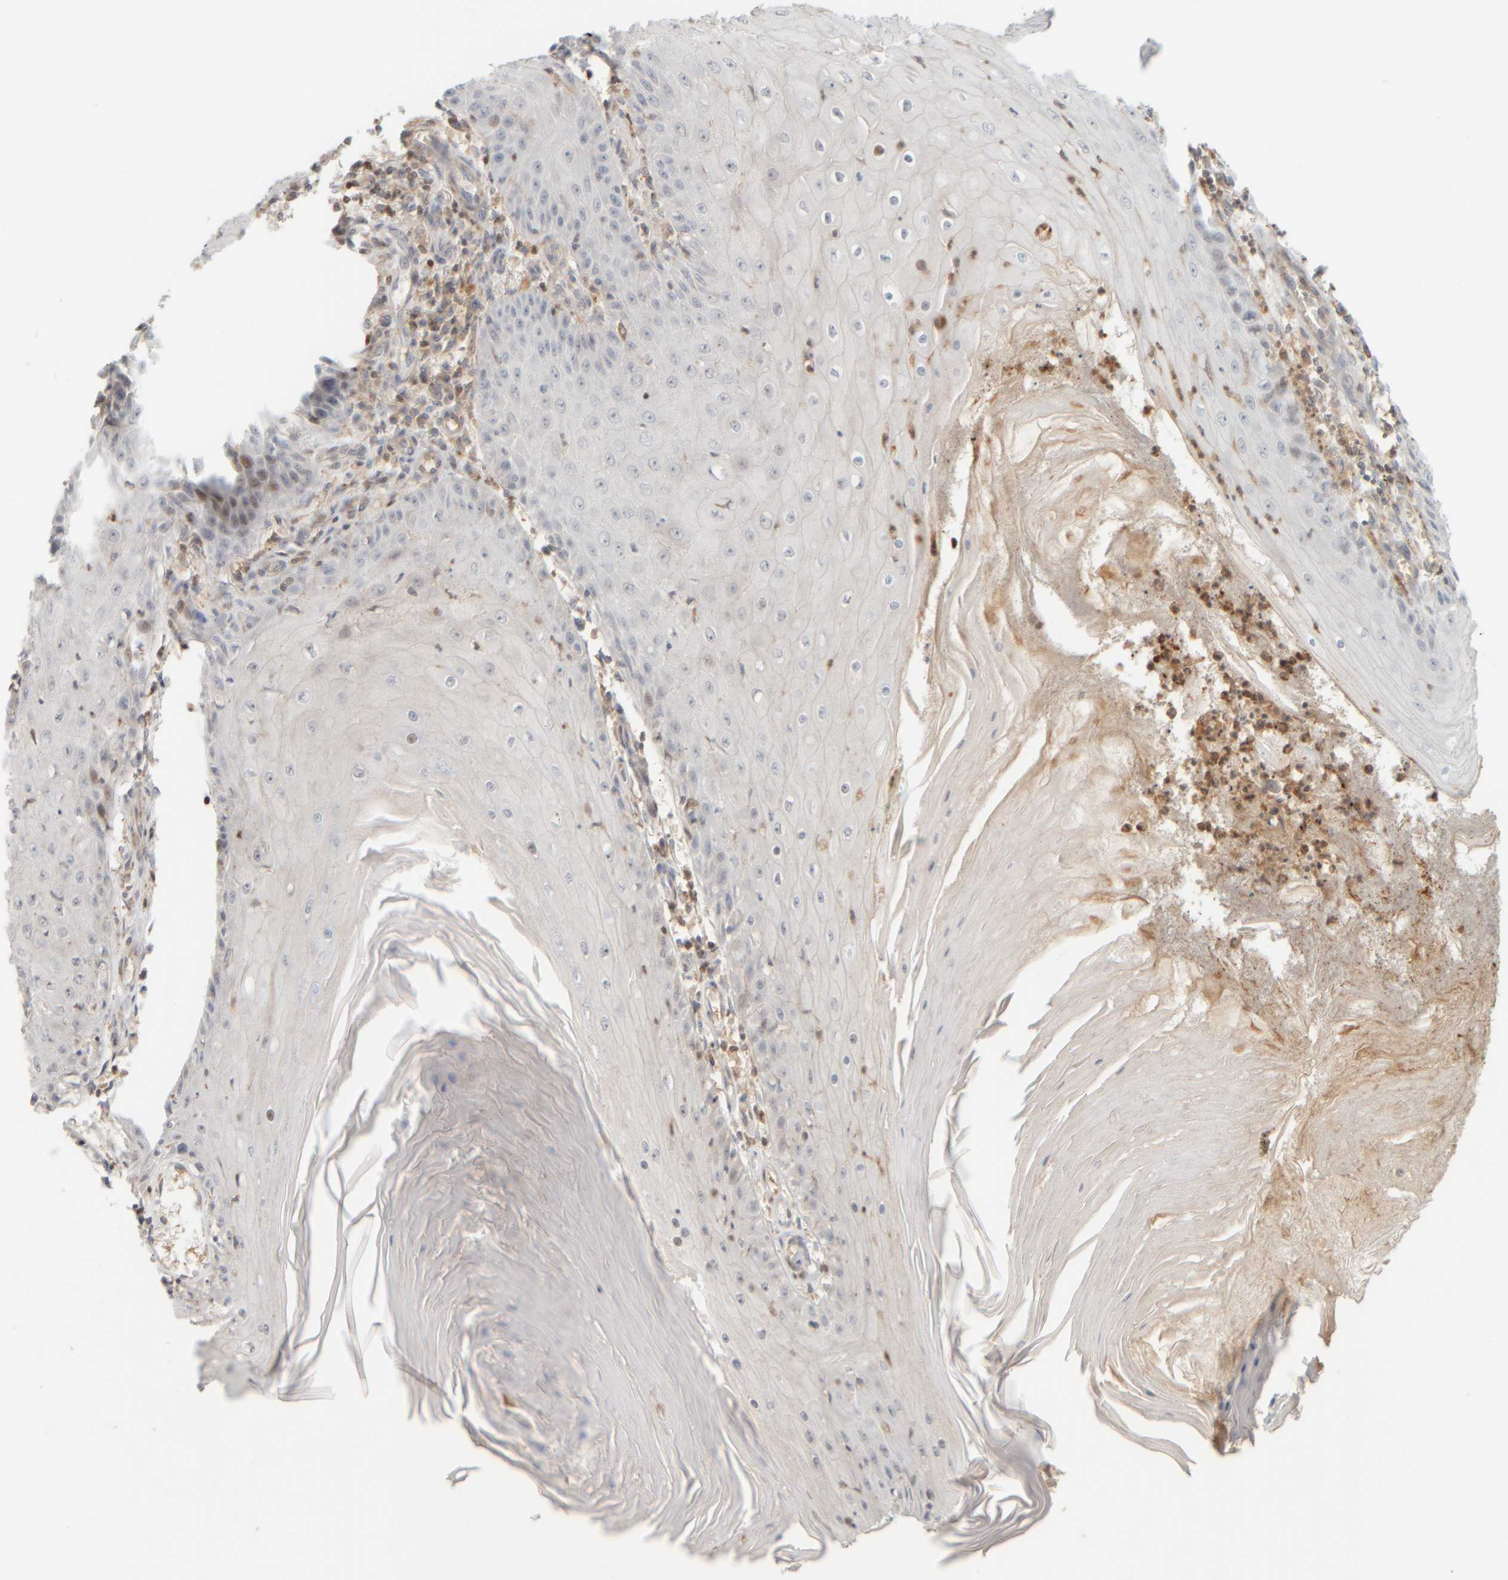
{"staining": {"intensity": "negative", "quantity": "none", "location": "none"}, "tissue": "skin cancer", "cell_type": "Tumor cells", "image_type": "cancer", "snomed": [{"axis": "morphology", "description": "Squamous cell carcinoma, NOS"}, {"axis": "topography", "description": "Skin"}], "caption": "DAB immunohistochemical staining of skin cancer displays no significant positivity in tumor cells. (DAB (3,3'-diaminobenzidine) immunohistochemistry, high magnification).", "gene": "PTGES3L-AARSD1", "patient": {"sex": "female", "age": 73}}